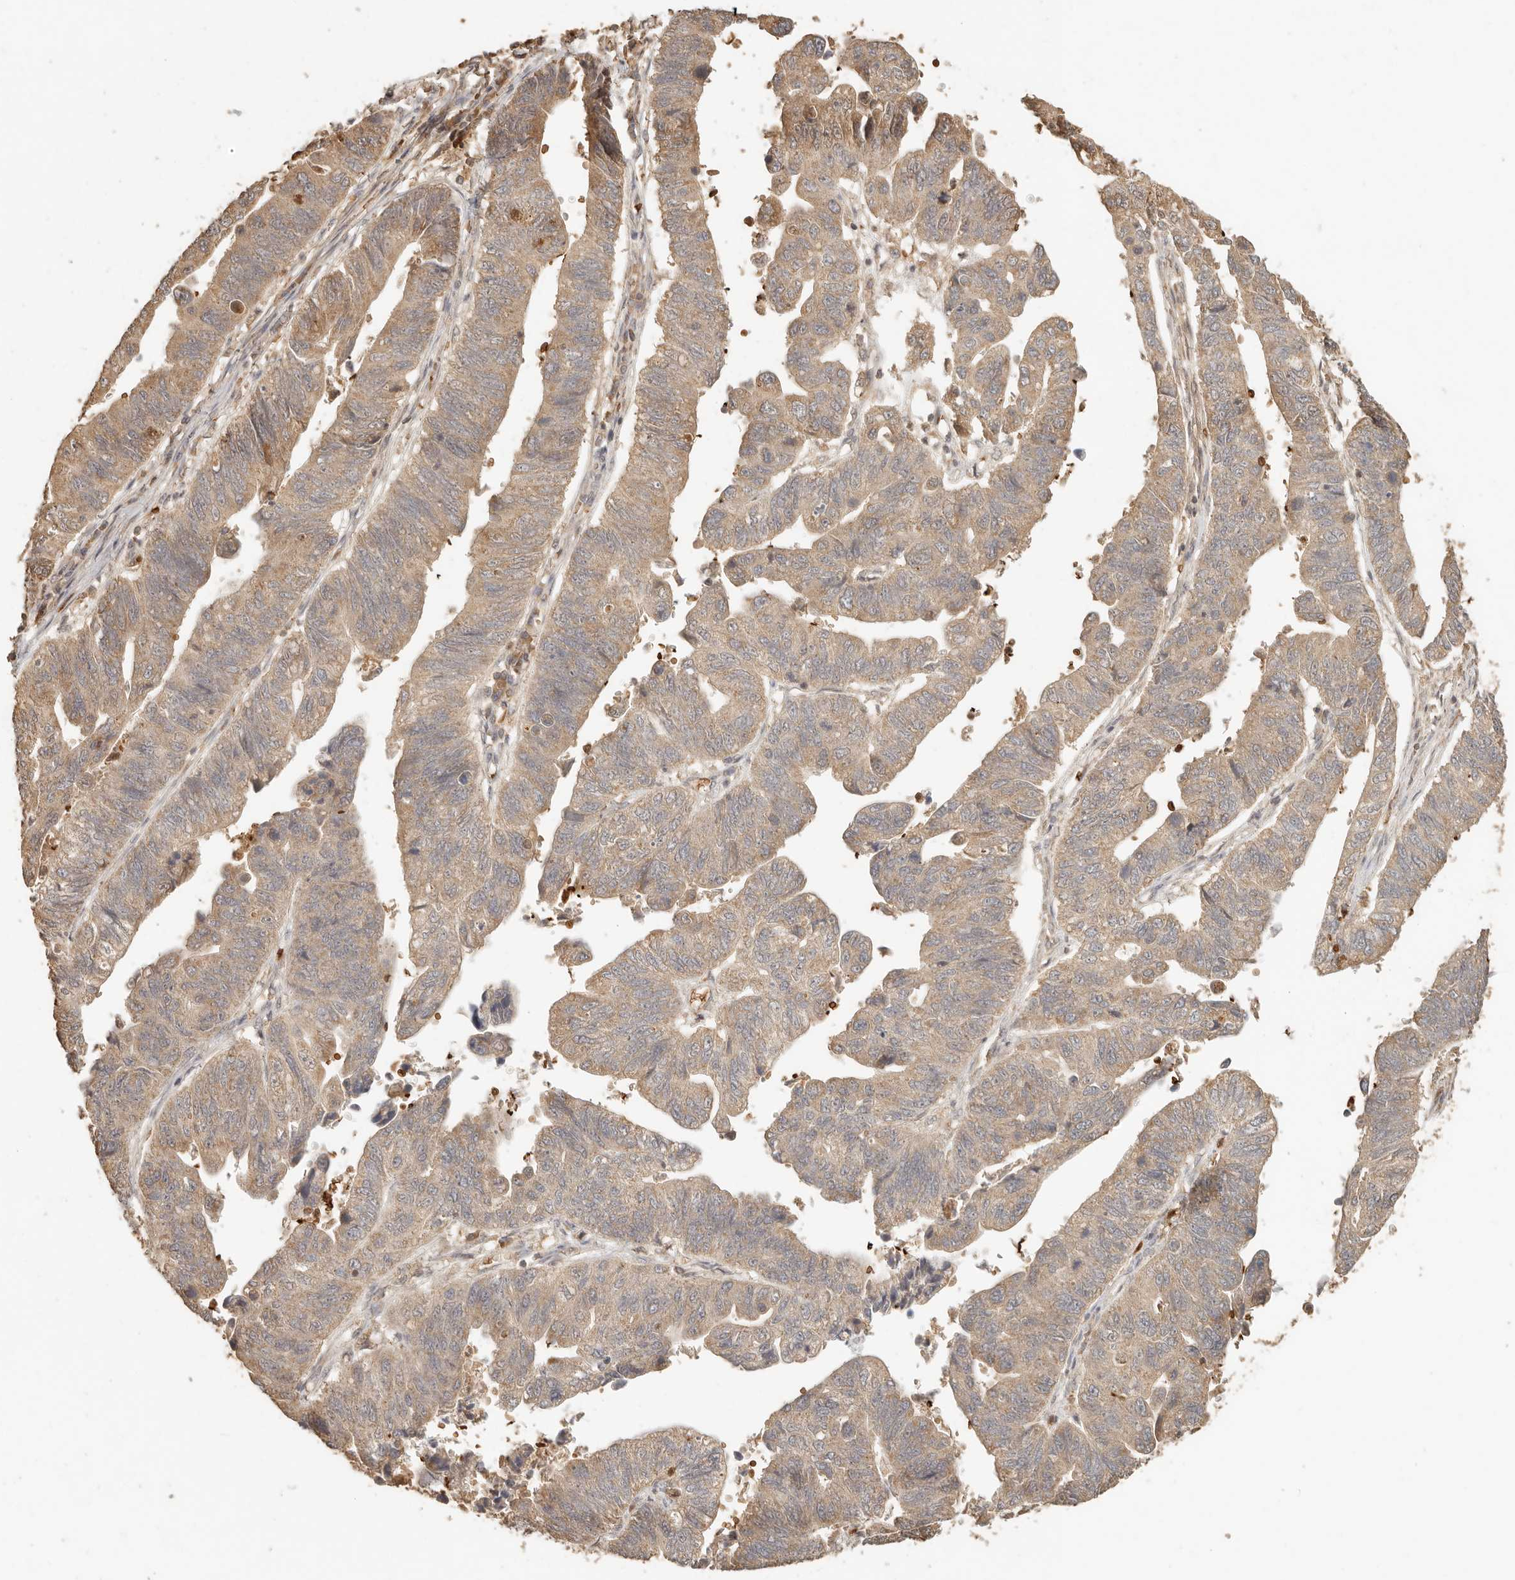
{"staining": {"intensity": "moderate", "quantity": ">75%", "location": "cytoplasmic/membranous"}, "tissue": "stomach cancer", "cell_type": "Tumor cells", "image_type": "cancer", "snomed": [{"axis": "morphology", "description": "Adenocarcinoma, NOS"}, {"axis": "topography", "description": "Stomach"}], "caption": "Moderate cytoplasmic/membranous positivity is identified in approximately >75% of tumor cells in stomach cancer (adenocarcinoma).", "gene": "INTS11", "patient": {"sex": "male", "age": 59}}